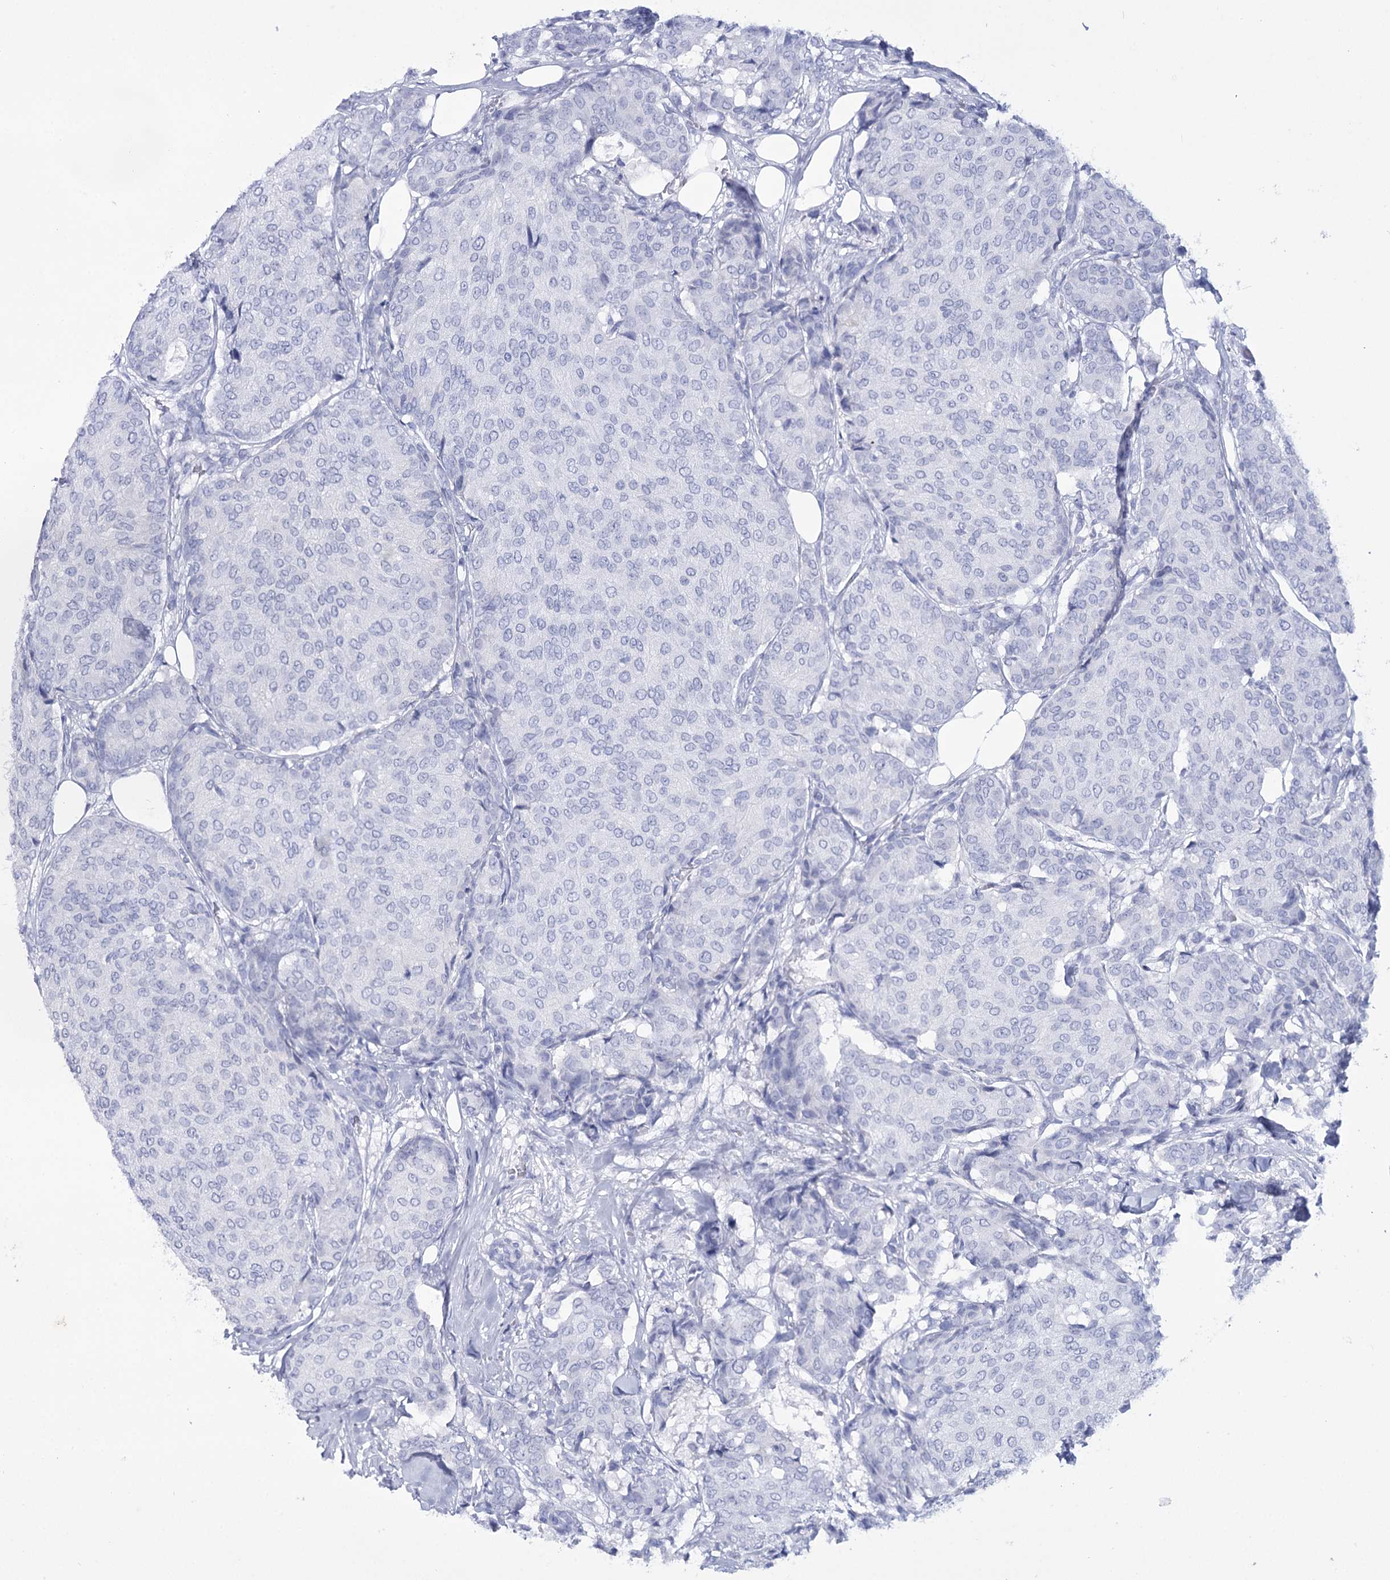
{"staining": {"intensity": "negative", "quantity": "none", "location": "none"}, "tissue": "breast cancer", "cell_type": "Tumor cells", "image_type": "cancer", "snomed": [{"axis": "morphology", "description": "Duct carcinoma"}, {"axis": "topography", "description": "Breast"}], "caption": "IHC photomicrograph of neoplastic tissue: breast intraductal carcinoma stained with DAB (3,3'-diaminobenzidine) reveals no significant protein expression in tumor cells.", "gene": "RNF186", "patient": {"sex": "female", "age": 75}}